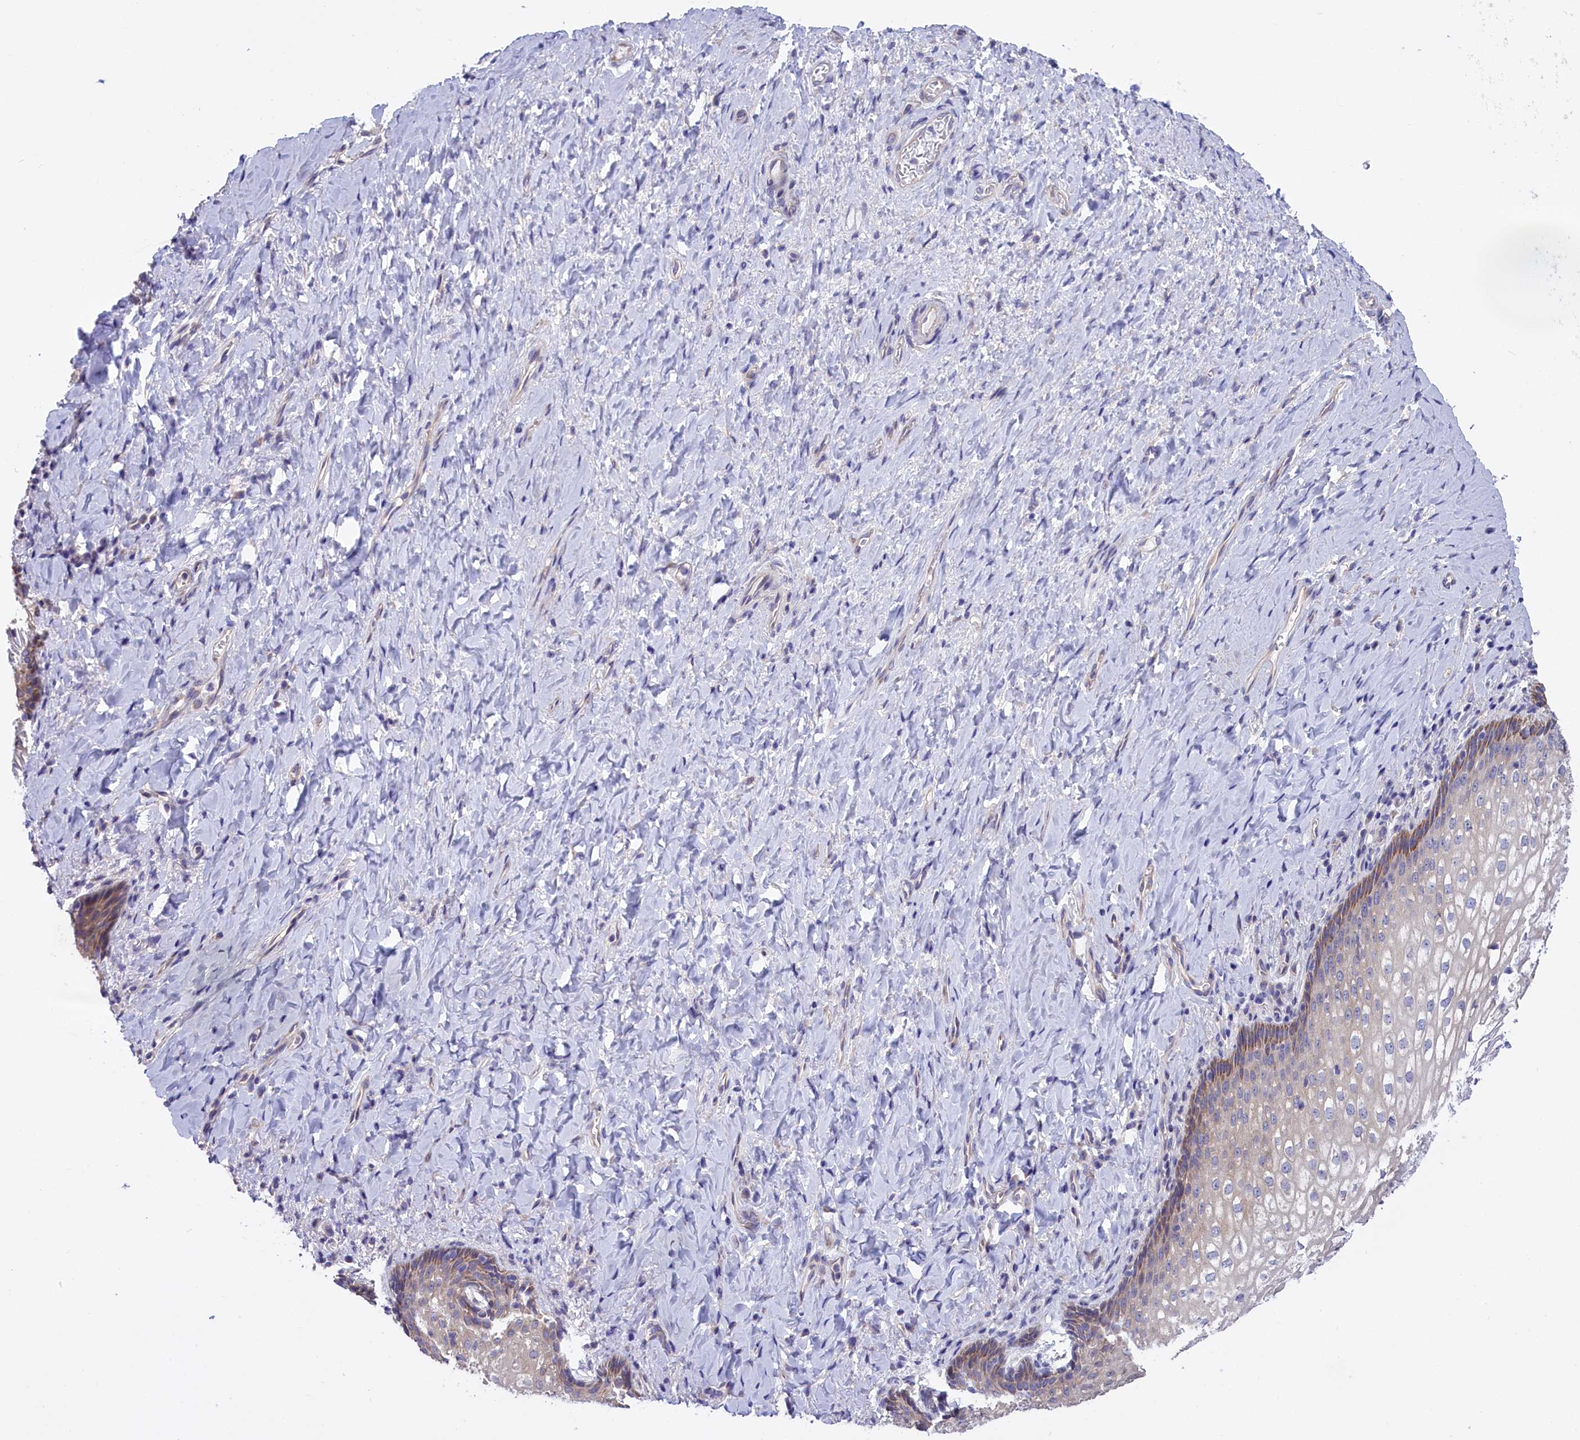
{"staining": {"intensity": "moderate", "quantity": "<25%", "location": "cytoplasmic/membranous"}, "tissue": "vagina", "cell_type": "Squamous epithelial cells", "image_type": "normal", "snomed": [{"axis": "morphology", "description": "Normal tissue, NOS"}, {"axis": "topography", "description": "Vagina"}], "caption": "Immunohistochemical staining of benign human vagina exhibits <25% levels of moderate cytoplasmic/membranous protein expression in approximately <25% of squamous epithelial cells.", "gene": "CYP2U1", "patient": {"sex": "female", "age": 60}}